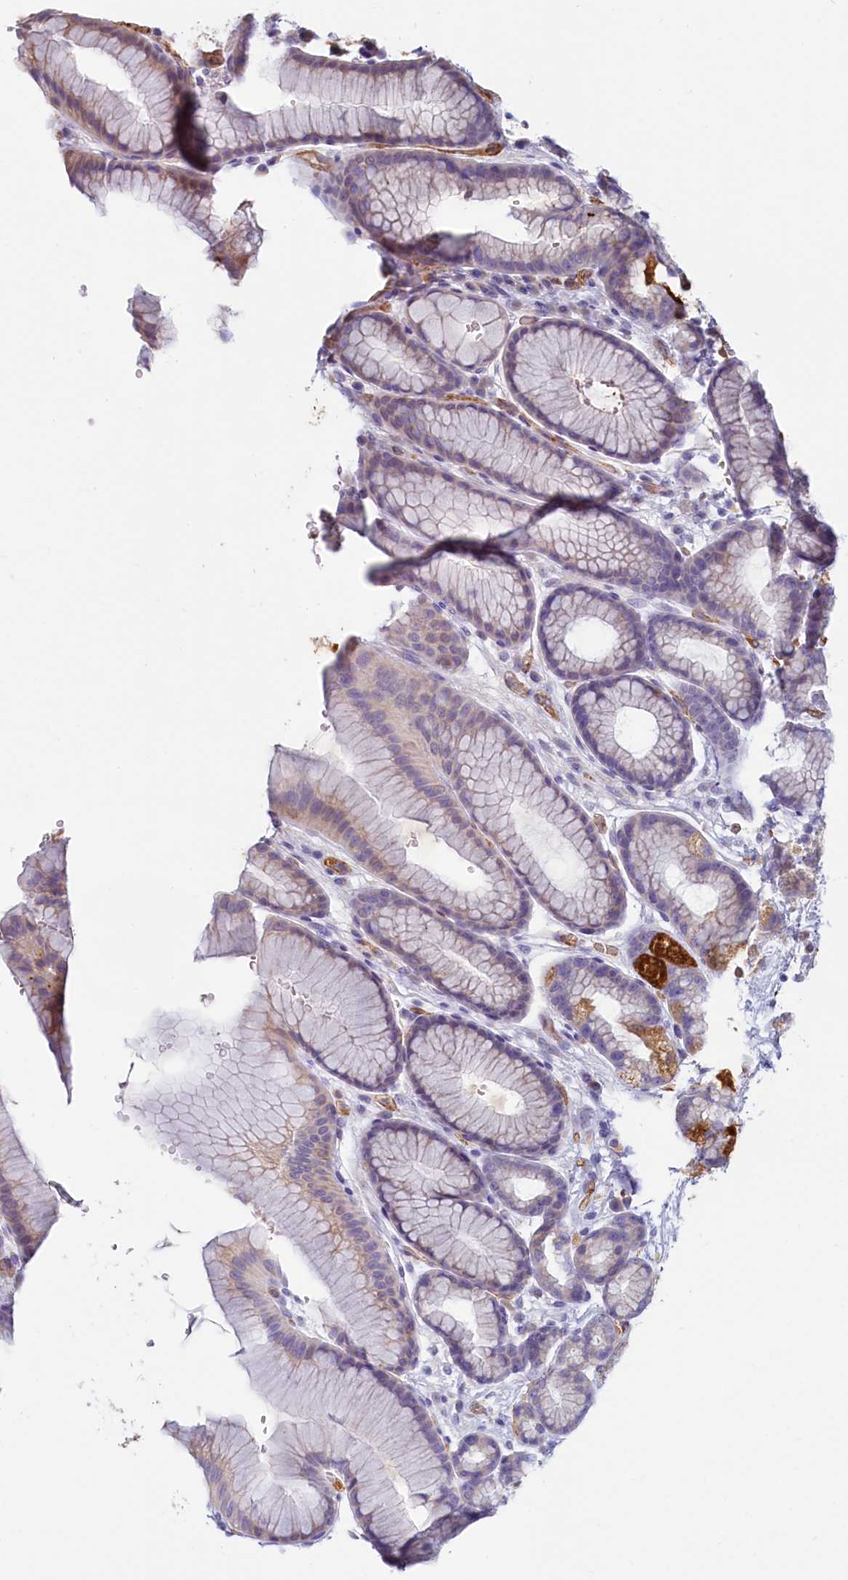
{"staining": {"intensity": "strong", "quantity": "<25%", "location": "cytoplasmic/membranous"}, "tissue": "stomach", "cell_type": "Glandular cells", "image_type": "normal", "snomed": [{"axis": "morphology", "description": "Normal tissue, NOS"}, {"axis": "morphology", "description": "Adenocarcinoma, NOS"}, {"axis": "topography", "description": "Stomach"}], "caption": "Protein analysis of normal stomach exhibits strong cytoplasmic/membranous expression in about <25% of glandular cells. The staining was performed using DAB (3,3'-diaminobenzidine) to visualize the protein expression in brown, while the nuclei were stained in blue with hematoxylin (Magnification: 20x).", "gene": "LMOD3", "patient": {"sex": "male", "age": 57}}